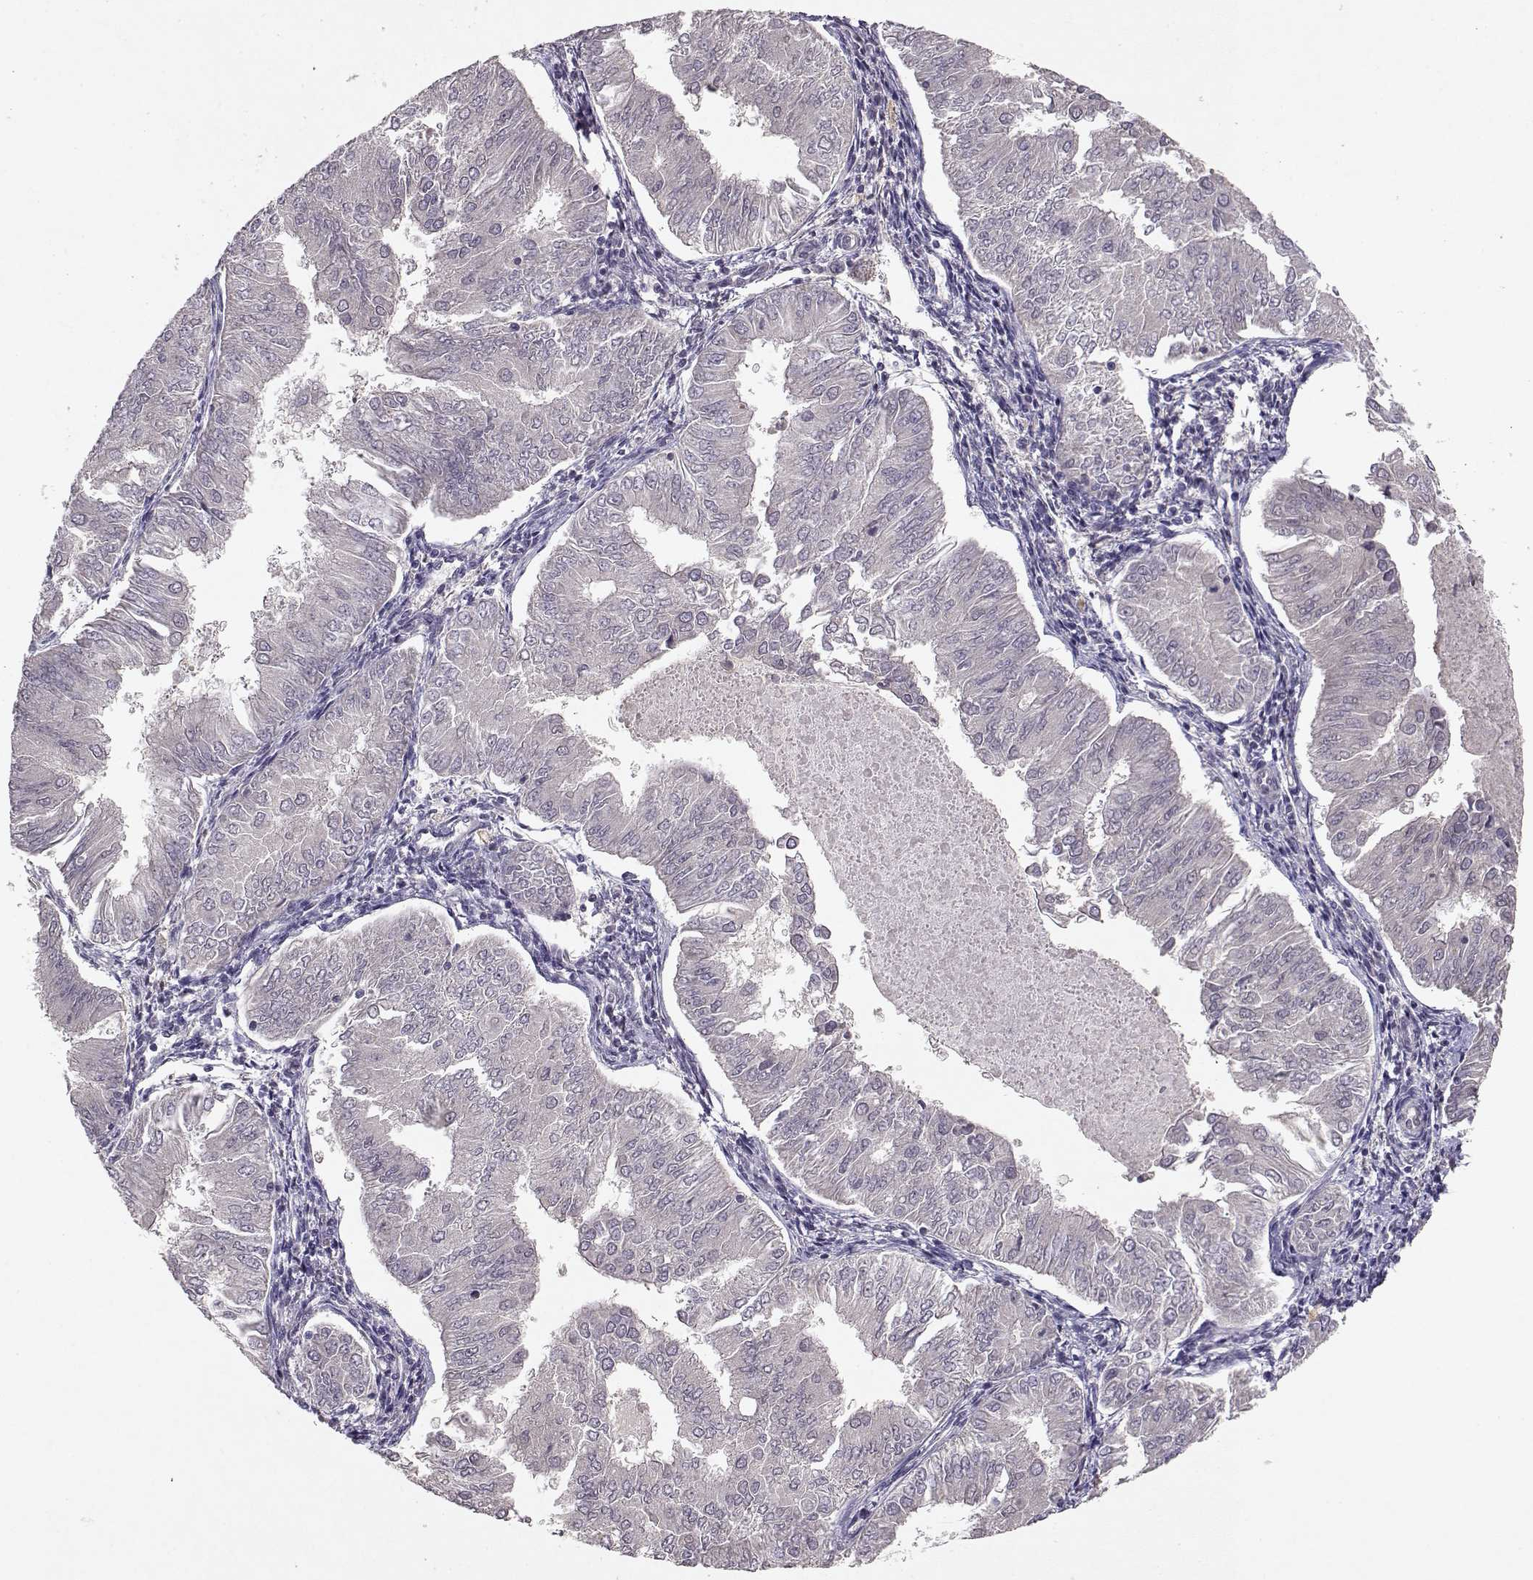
{"staining": {"intensity": "negative", "quantity": "none", "location": "none"}, "tissue": "endometrial cancer", "cell_type": "Tumor cells", "image_type": "cancer", "snomed": [{"axis": "morphology", "description": "Adenocarcinoma, NOS"}, {"axis": "topography", "description": "Endometrium"}], "caption": "Tumor cells are negative for protein expression in human endometrial cancer. (DAB (3,3'-diaminobenzidine) immunohistochemistry (IHC) with hematoxylin counter stain).", "gene": "BMX", "patient": {"sex": "female", "age": 53}}